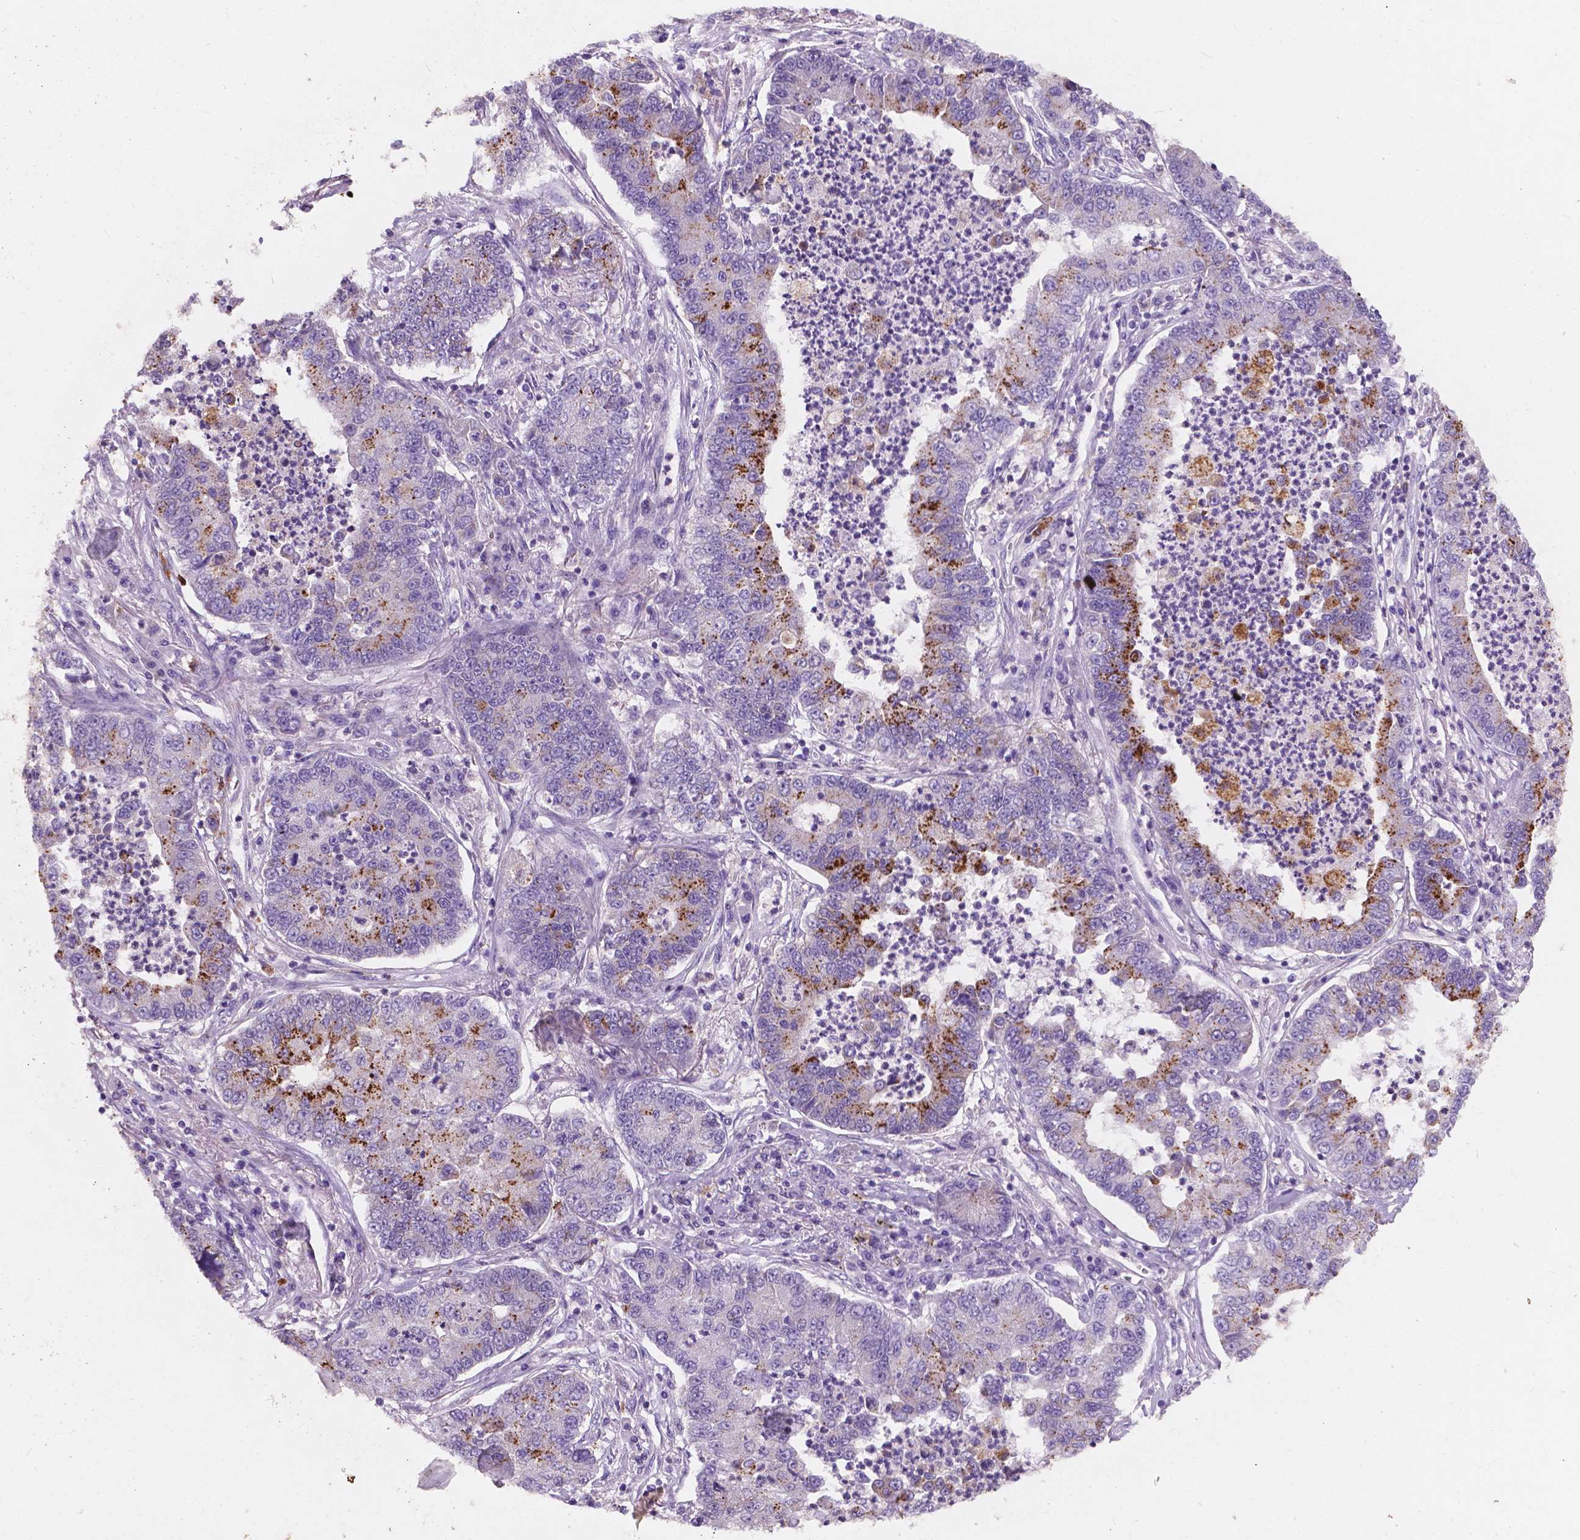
{"staining": {"intensity": "moderate", "quantity": "25%-75%", "location": "cytoplasmic/membranous"}, "tissue": "lung cancer", "cell_type": "Tumor cells", "image_type": "cancer", "snomed": [{"axis": "morphology", "description": "Adenocarcinoma, NOS"}, {"axis": "topography", "description": "Lung"}], "caption": "This photomicrograph displays IHC staining of human lung cancer (adenocarcinoma), with medium moderate cytoplasmic/membranous positivity in approximately 25%-75% of tumor cells.", "gene": "IREB2", "patient": {"sex": "female", "age": 57}}